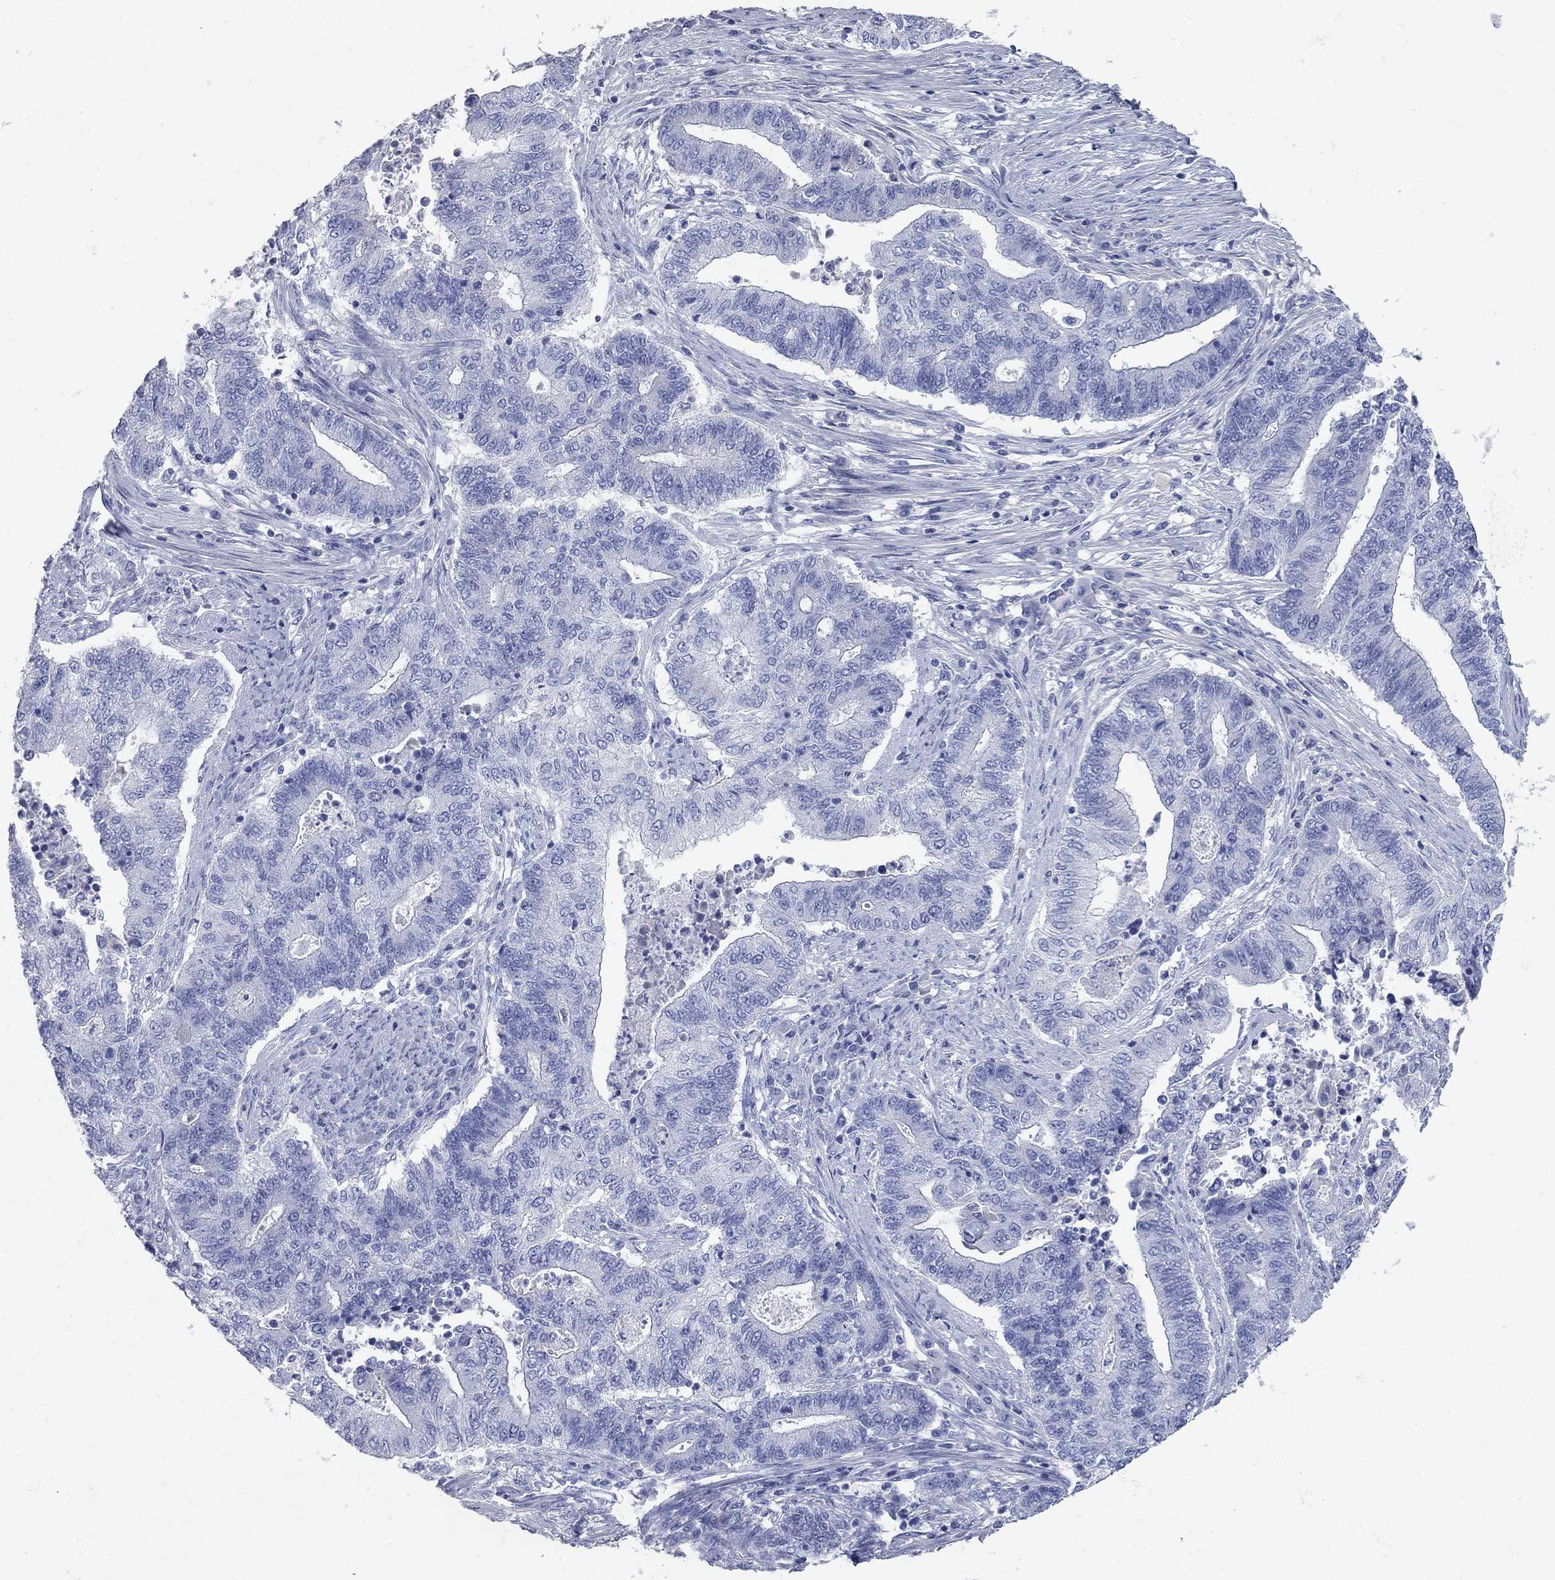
{"staining": {"intensity": "negative", "quantity": "none", "location": "none"}, "tissue": "endometrial cancer", "cell_type": "Tumor cells", "image_type": "cancer", "snomed": [{"axis": "morphology", "description": "Adenocarcinoma, NOS"}, {"axis": "topography", "description": "Uterus"}, {"axis": "topography", "description": "Endometrium"}], "caption": "Histopathology image shows no protein expression in tumor cells of adenocarcinoma (endometrial) tissue. Nuclei are stained in blue.", "gene": "AOX1", "patient": {"sex": "female", "age": 54}}